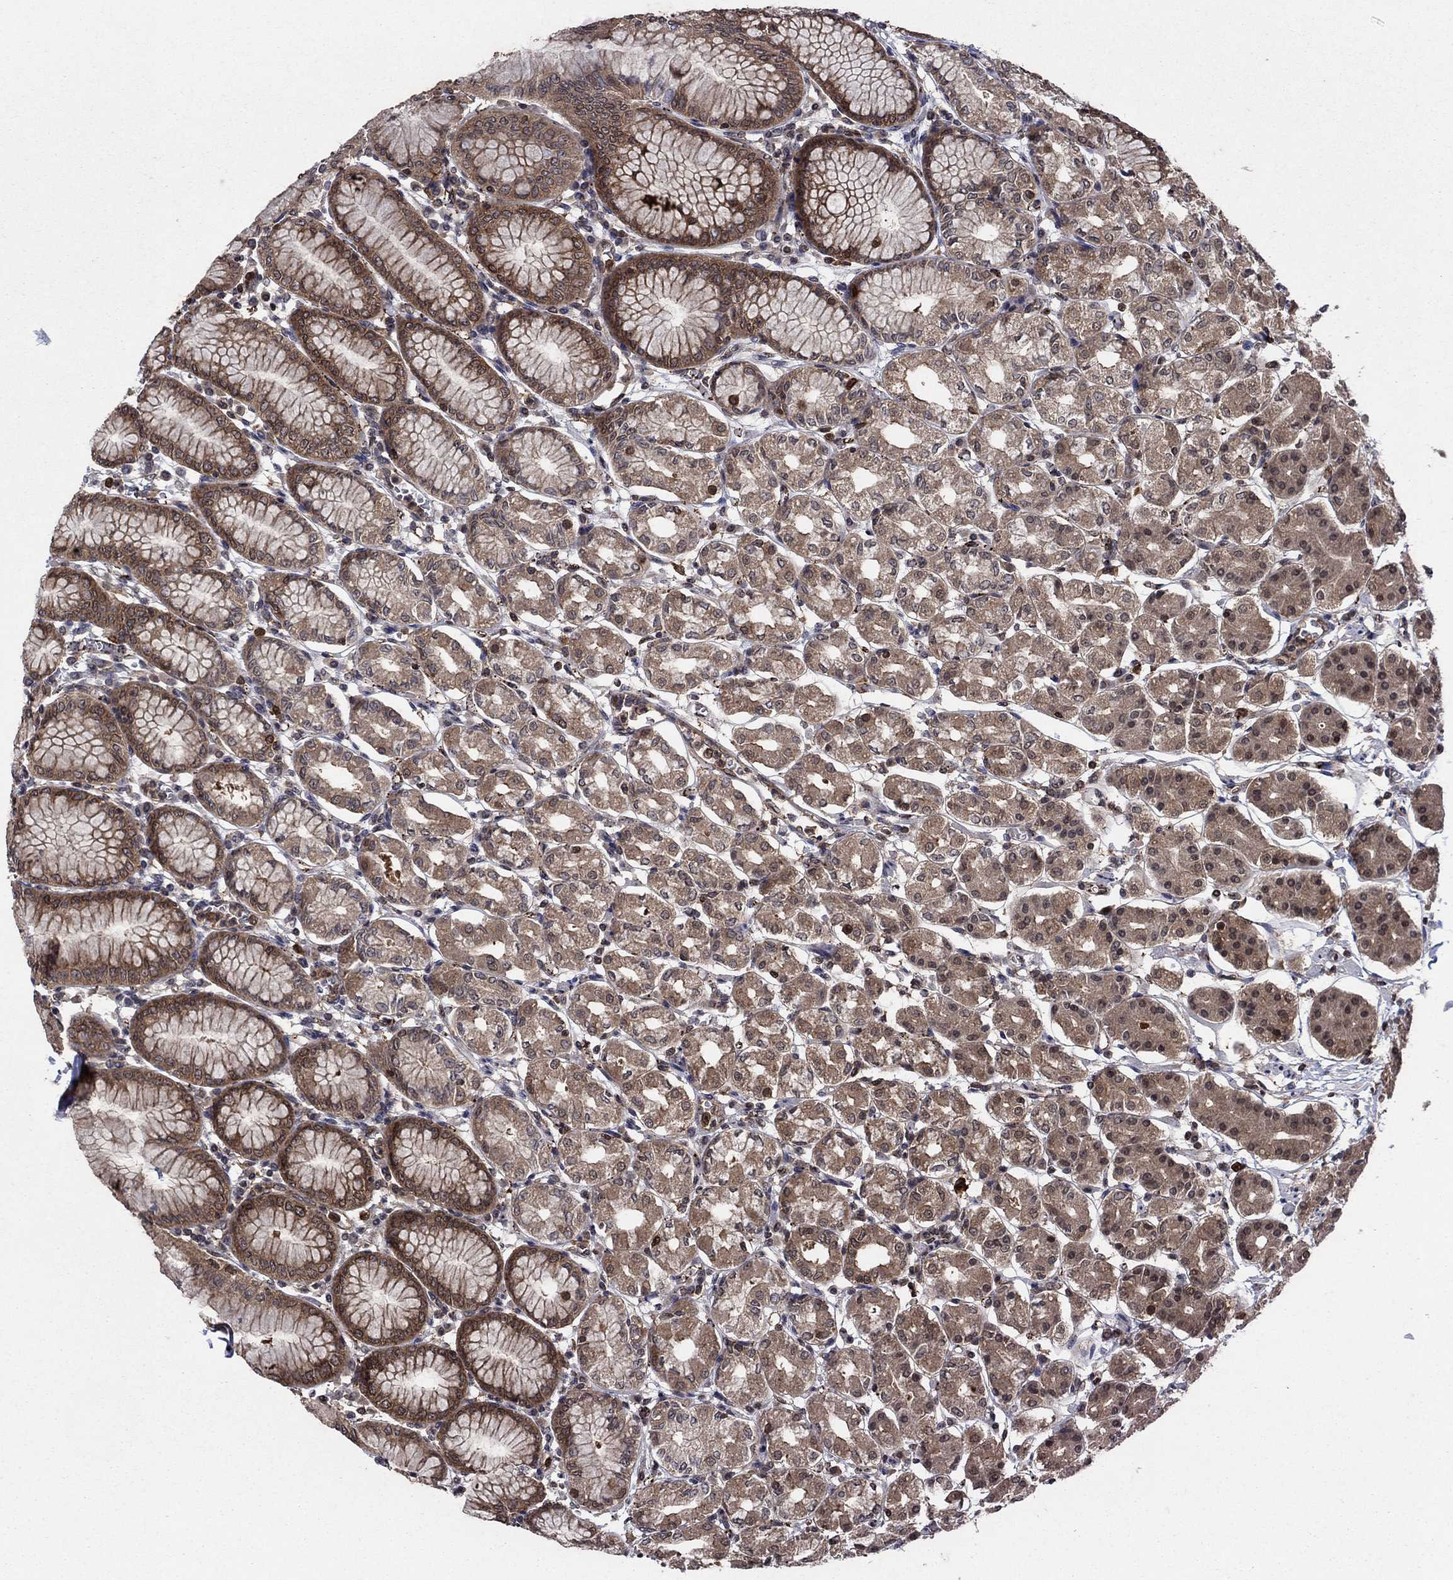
{"staining": {"intensity": "moderate", "quantity": "25%-75%", "location": "cytoplasmic/membranous"}, "tissue": "stomach", "cell_type": "Glandular cells", "image_type": "normal", "snomed": [{"axis": "morphology", "description": "Normal tissue, NOS"}, {"axis": "topography", "description": "Skeletal muscle"}, {"axis": "topography", "description": "Stomach"}], "caption": "Glandular cells reveal moderate cytoplasmic/membranous positivity in approximately 25%-75% of cells in benign stomach.", "gene": "CACYBP", "patient": {"sex": "female", "age": 57}}